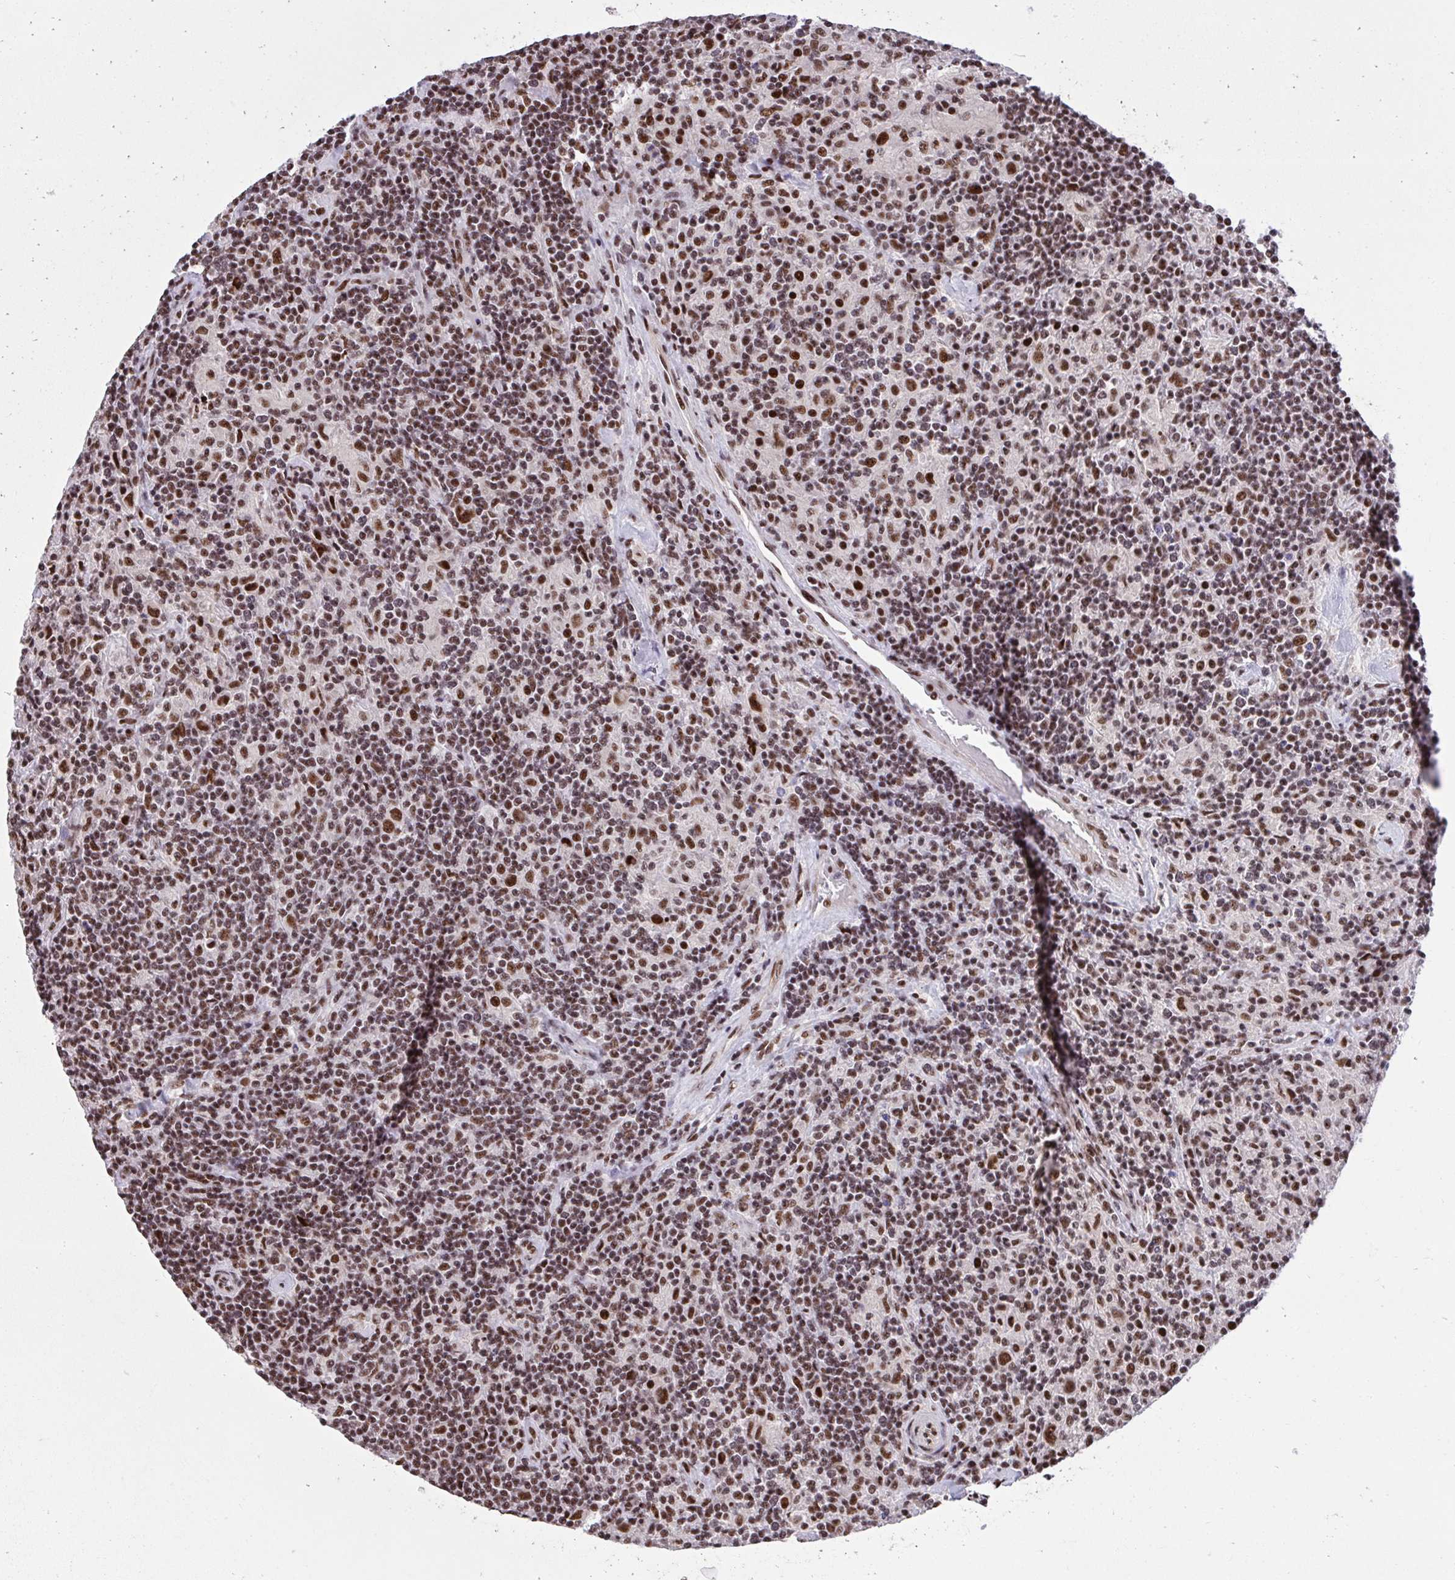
{"staining": {"intensity": "strong", "quantity": ">75%", "location": "nuclear"}, "tissue": "lymphoma", "cell_type": "Tumor cells", "image_type": "cancer", "snomed": [{"axis": "morphology", "description": "Hodgkin's disease, NOS"}, {"axis": "topography", "description": "Lymph node"}], "caption": "Lymphoma stained for a protein (brown) reveals strong nuclear positive positivity in approximately >75% of tumor cells.", "gene": "SYNE4", "patient": {"sex": "male", "age": 70}}